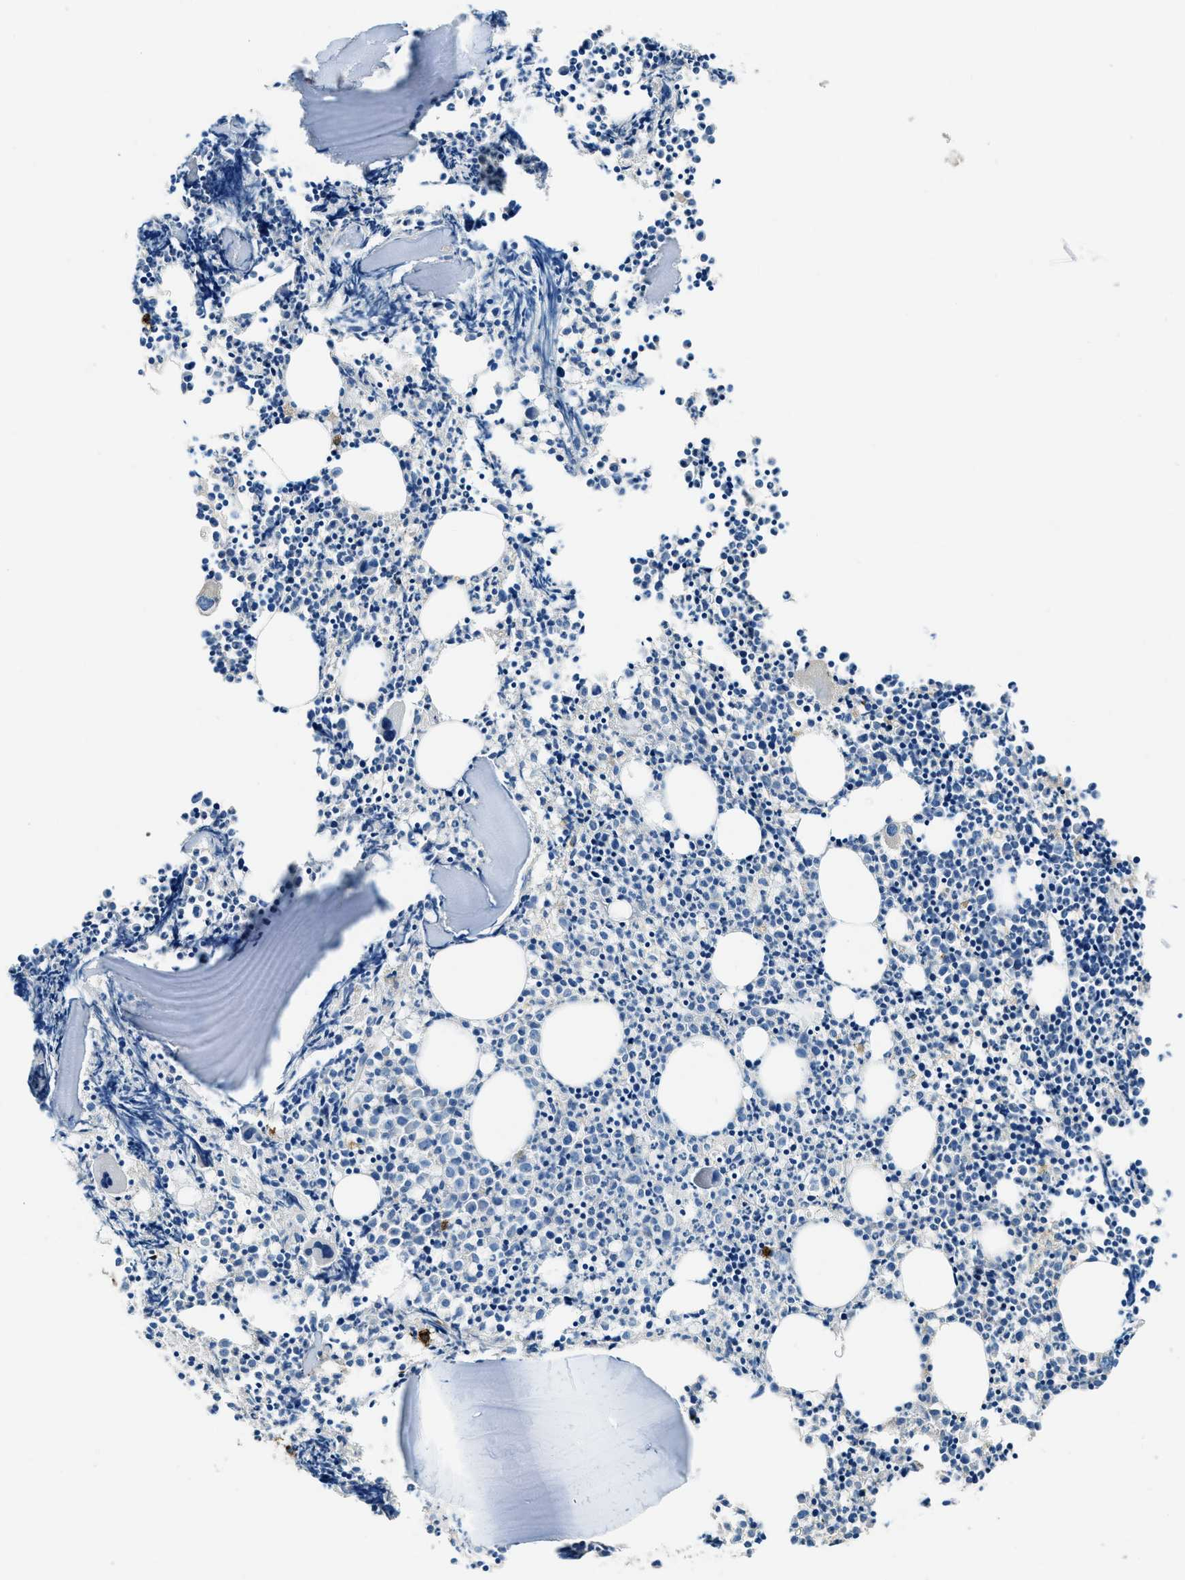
{"staining": {"intensity": "negative", "quantity": "none", "location": "none"}, "tissue": "bone marrow", "cell_type": "Hematopoietic cells", "image_type": "normal", "snomed": [{"axis": "morphology", "description": "Normal tissue, NOS"}, {"axis": "morphology", "description": "Inflammation, NOS"}, {"axis": "topography", "description": "Bone marrow"}], "caption": "High power microscopy micrograph of an IHC photomicrograph of unremarkable bone marrow, revealing no significant positivity in hematopoietic cells.", "gene": "TMEM186", "patient": {"sex": "female", "age": 53}}